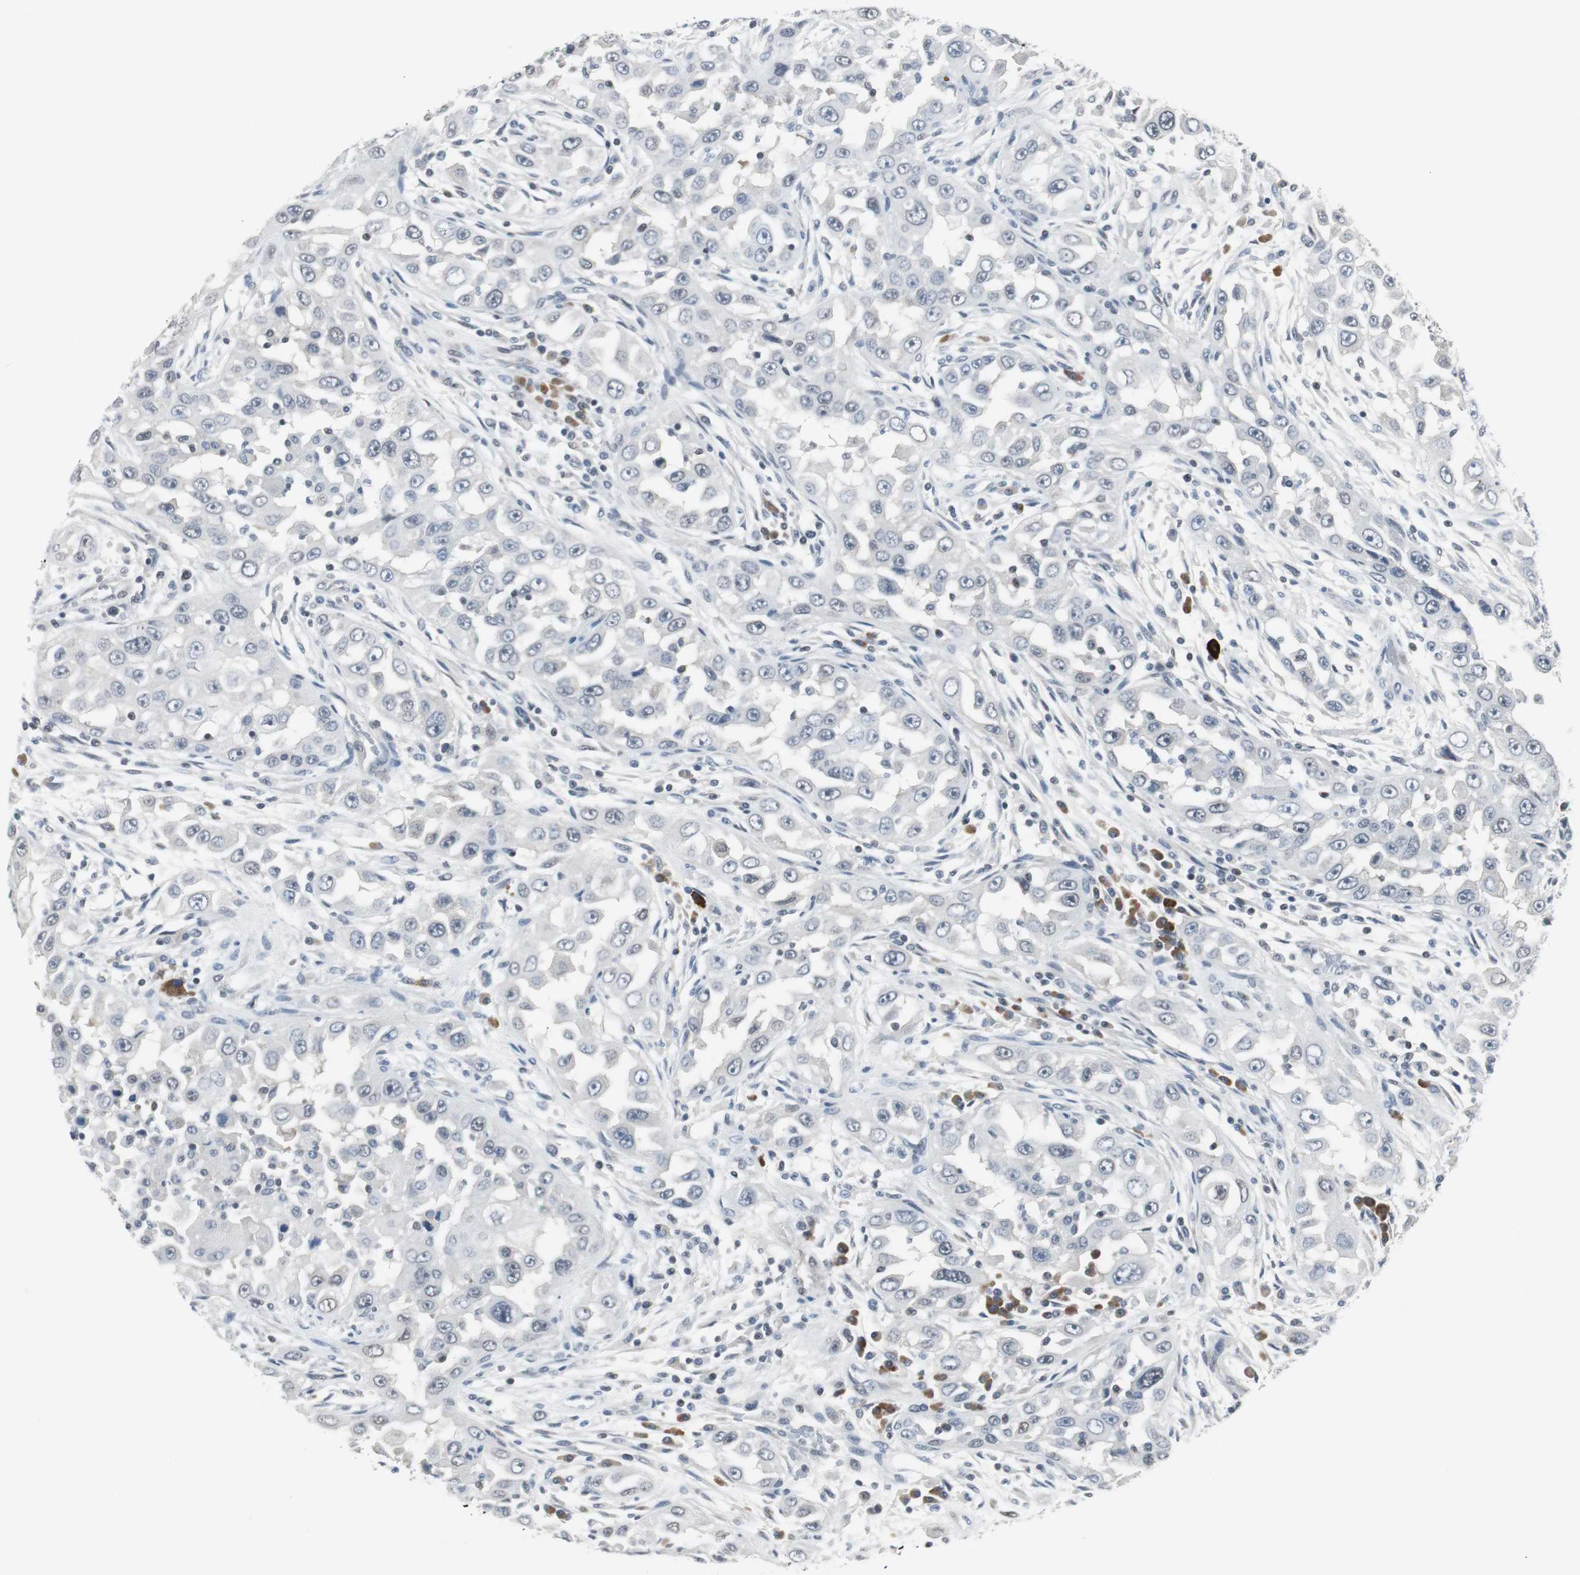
{"staining": {"intensity": "weak", "quantity": "<25%", "location": "nuclear"}, "tissue": "head and neck cancer", "cell_type": "Tumor cells", "image_type": "cancer", "snomed": [{"axis": "morphology", "description": "Carcinoma, NOS"}, {"axis": "topography", "description": "Head-Neck"}], "caption": "Human head and neck cancer stained for a protein using IHC displays no staining in tumor cells.", "gene": "ELK1", "patient": {"sex": "male", "age": 87}}